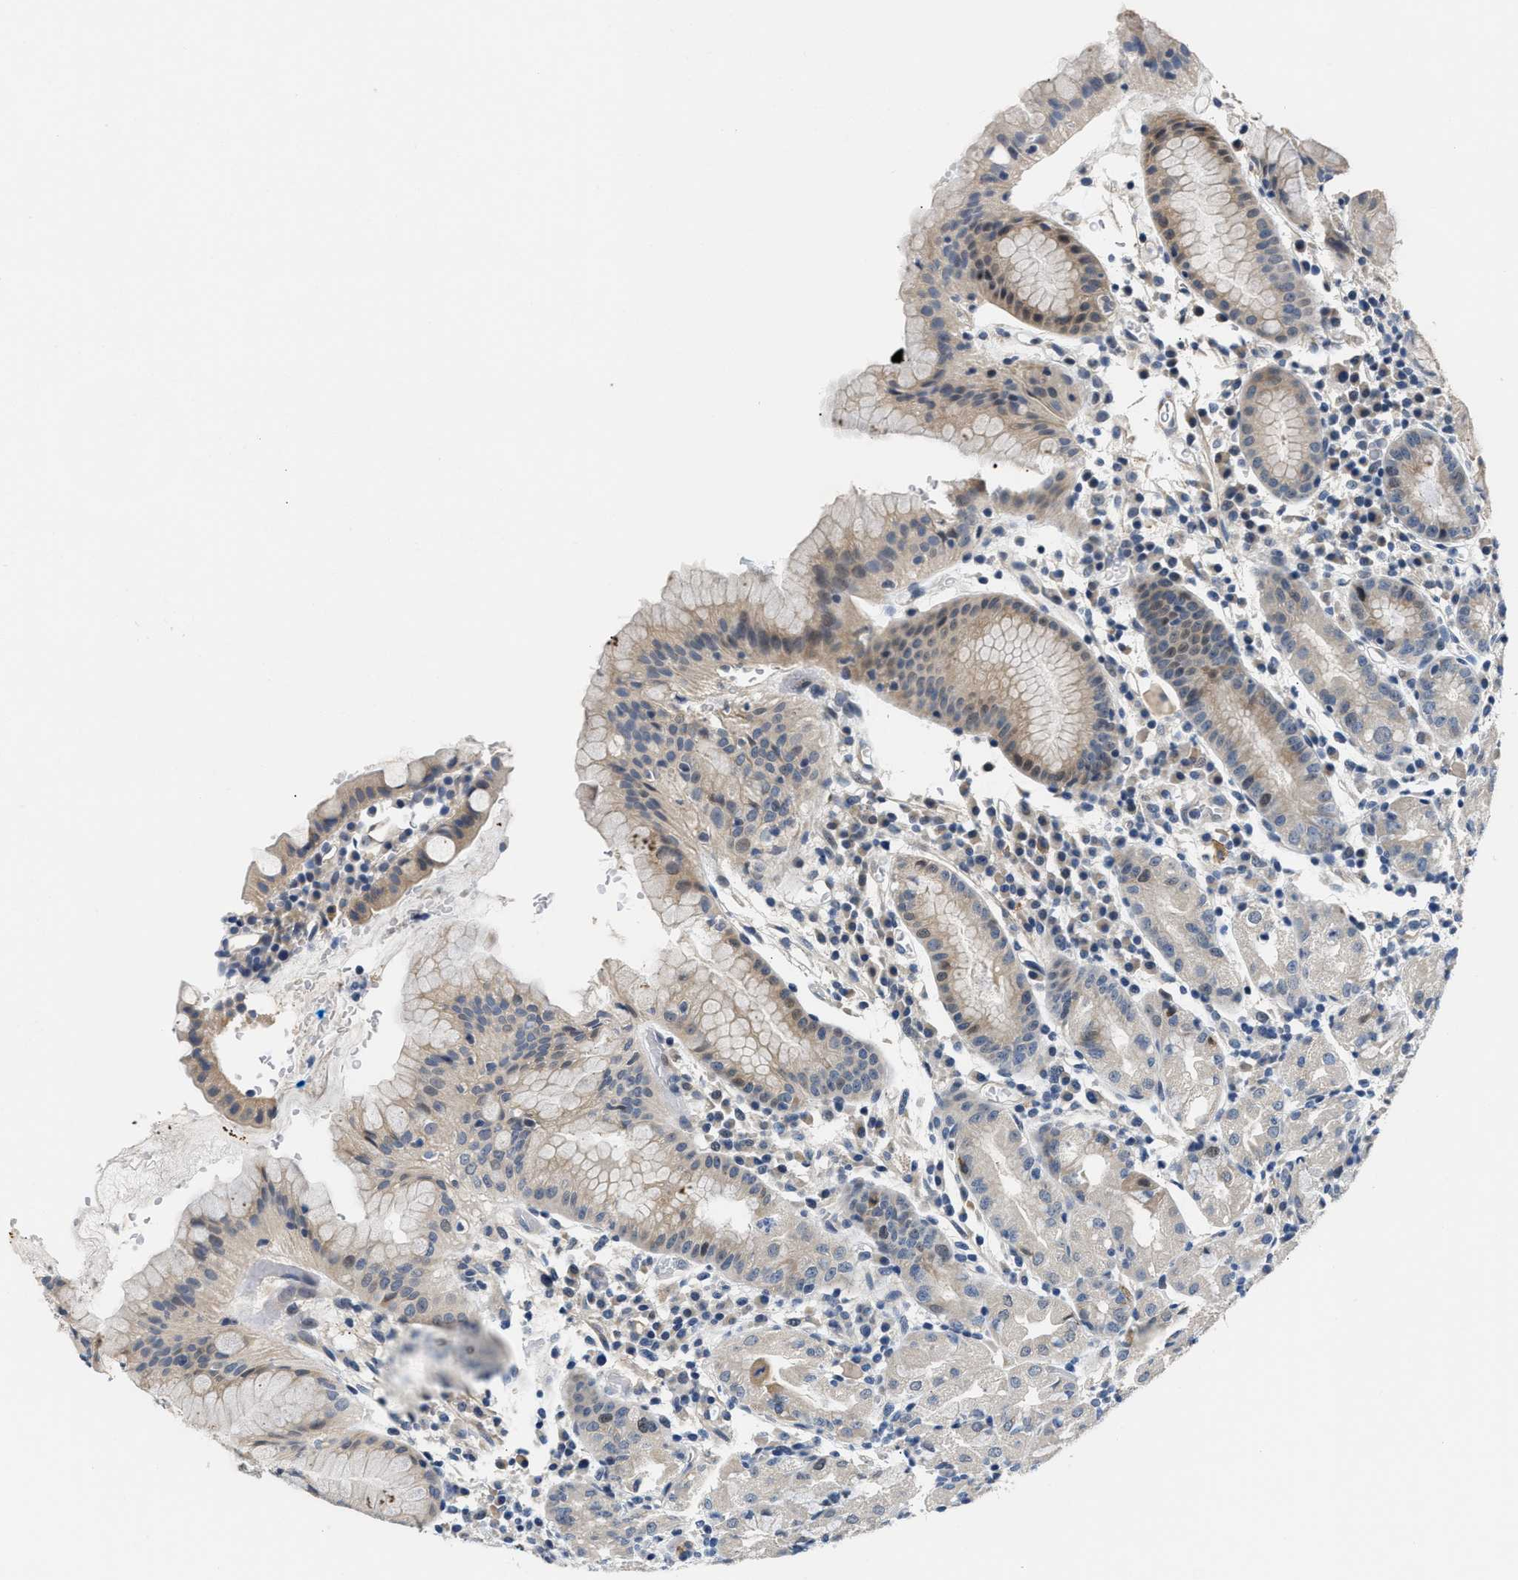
{"staining": {"intensity": "weak", "quantity": "<25%", "location": "cytoplasmic/membranous"}, "tissue": "stomach", "cell_type": "Glandular cells", "image_type": "normal", "snomed": [{"axis": "morphology", "description": "Normal tissue, NOS"}, {"axis": "topography", "description": "Stomach"}, {"axis": "topography", "description": "Stomach, lower"}], "caption": "Immunohistochemistry (IHC) histopathology image of normal stomach: human stomach stained with DAB demonstrates no significant protein staining in glandular cells. (DAB immunohistochemistry (IHC) visualized using brightfield microscopy, high magnification).", "gene": "CLGN", "patient": {"sex": "female", "age": 75}}